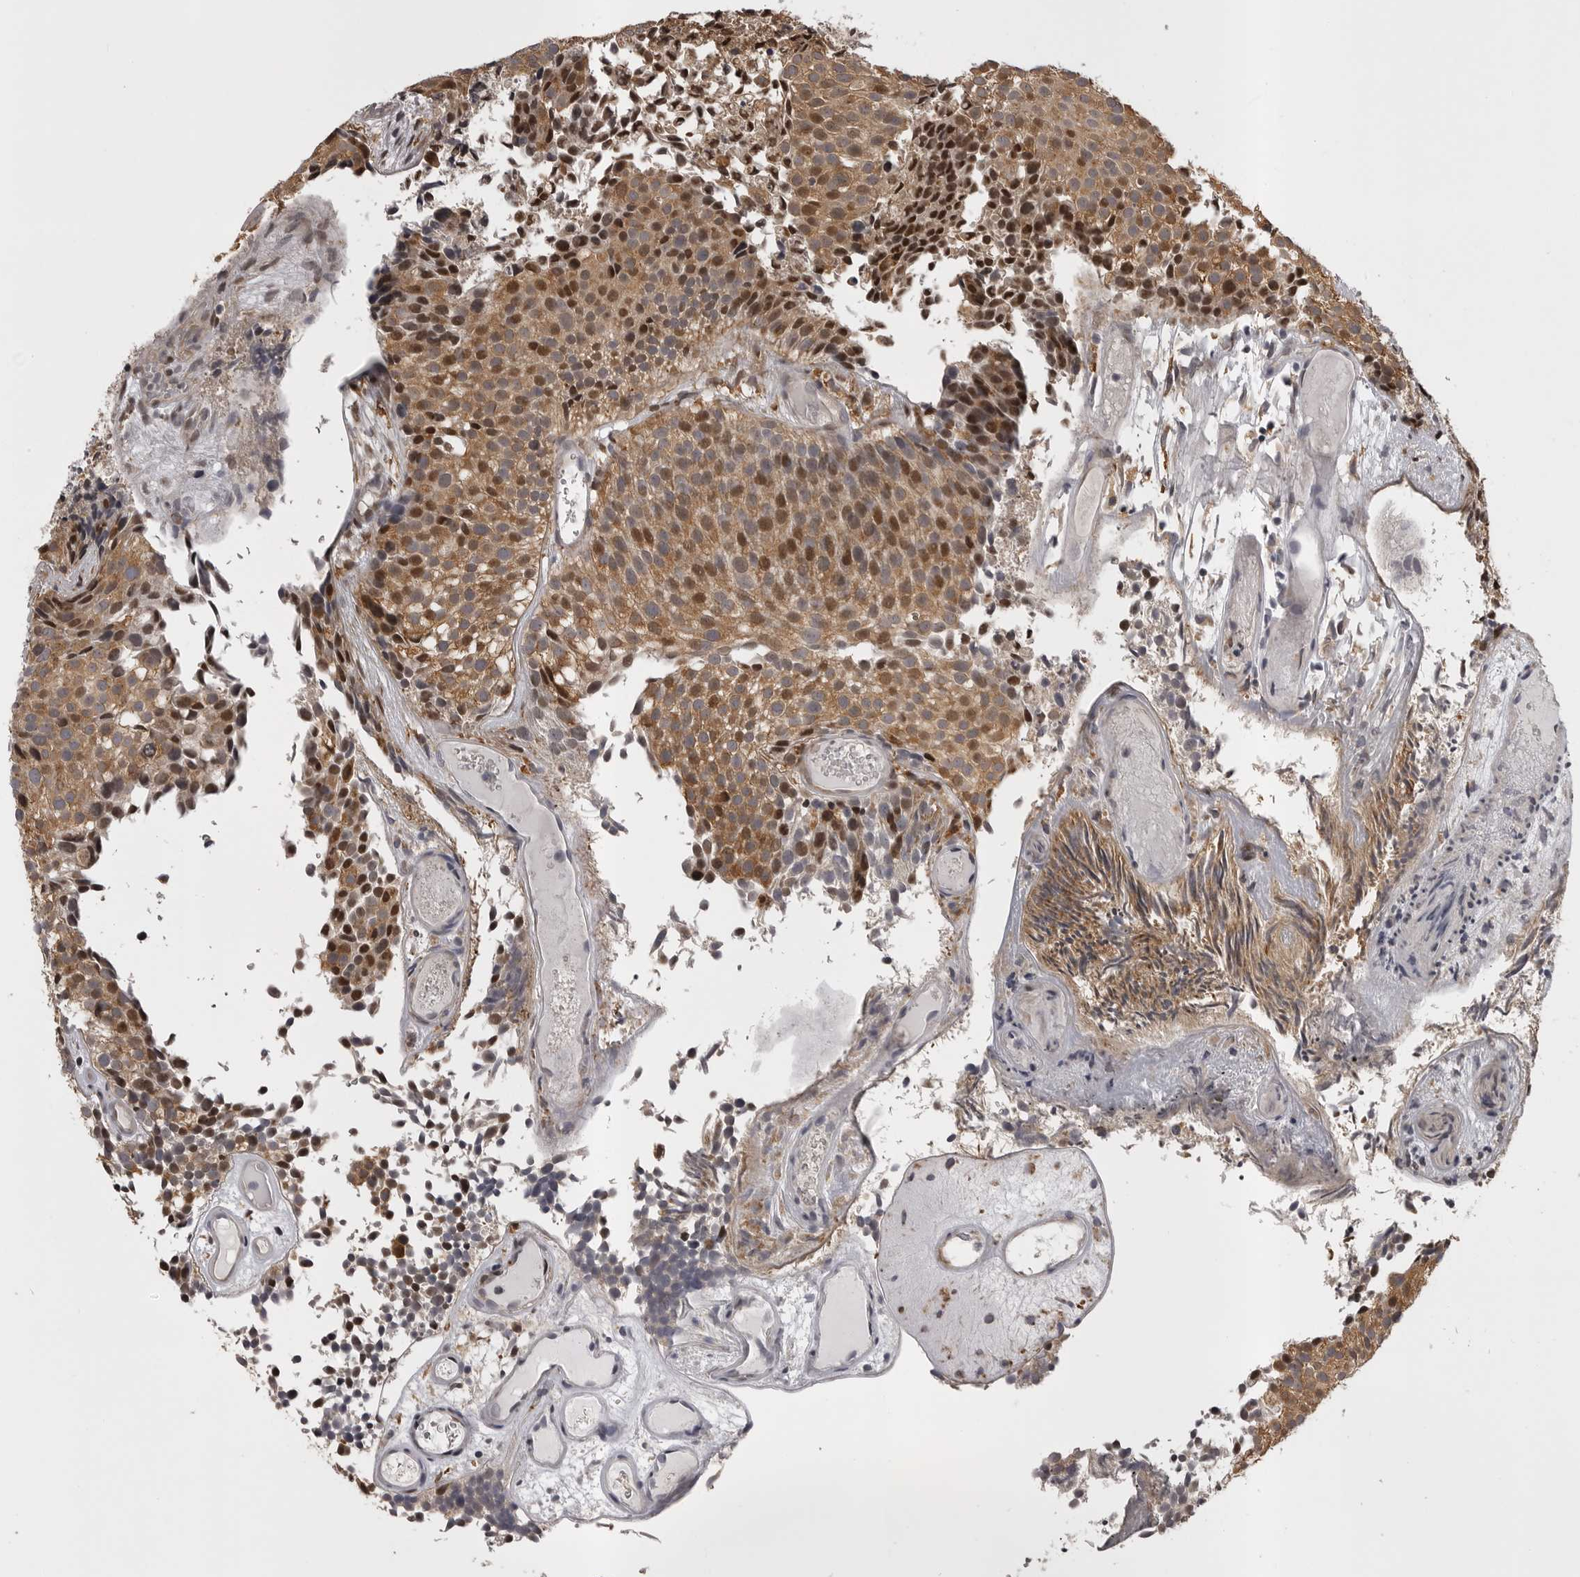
{"staining": {"intensity": "moderate", "quantity": ">75%", "location": "cytoplasmic/membranous,nuclear"}, "tissue": "urothelial cancer", "cell_type": "Tumor cells", "image_type": "cancer", "snomed": [{"axis": "morphology", "description": "Urothelial carcinoma, Low grade"}, {"axis": "topography", "description": "Urinary bladder"}], "caption": "Urothelial carcinoma (low-grade) stained with immunohistochemistry (IHC) displays moderate cytoplasmic/membranous and nuclear staining in approximately >75% of tumor cells.", "gene": "SNX16", "patient": {"sex": "male", "age": 86}}